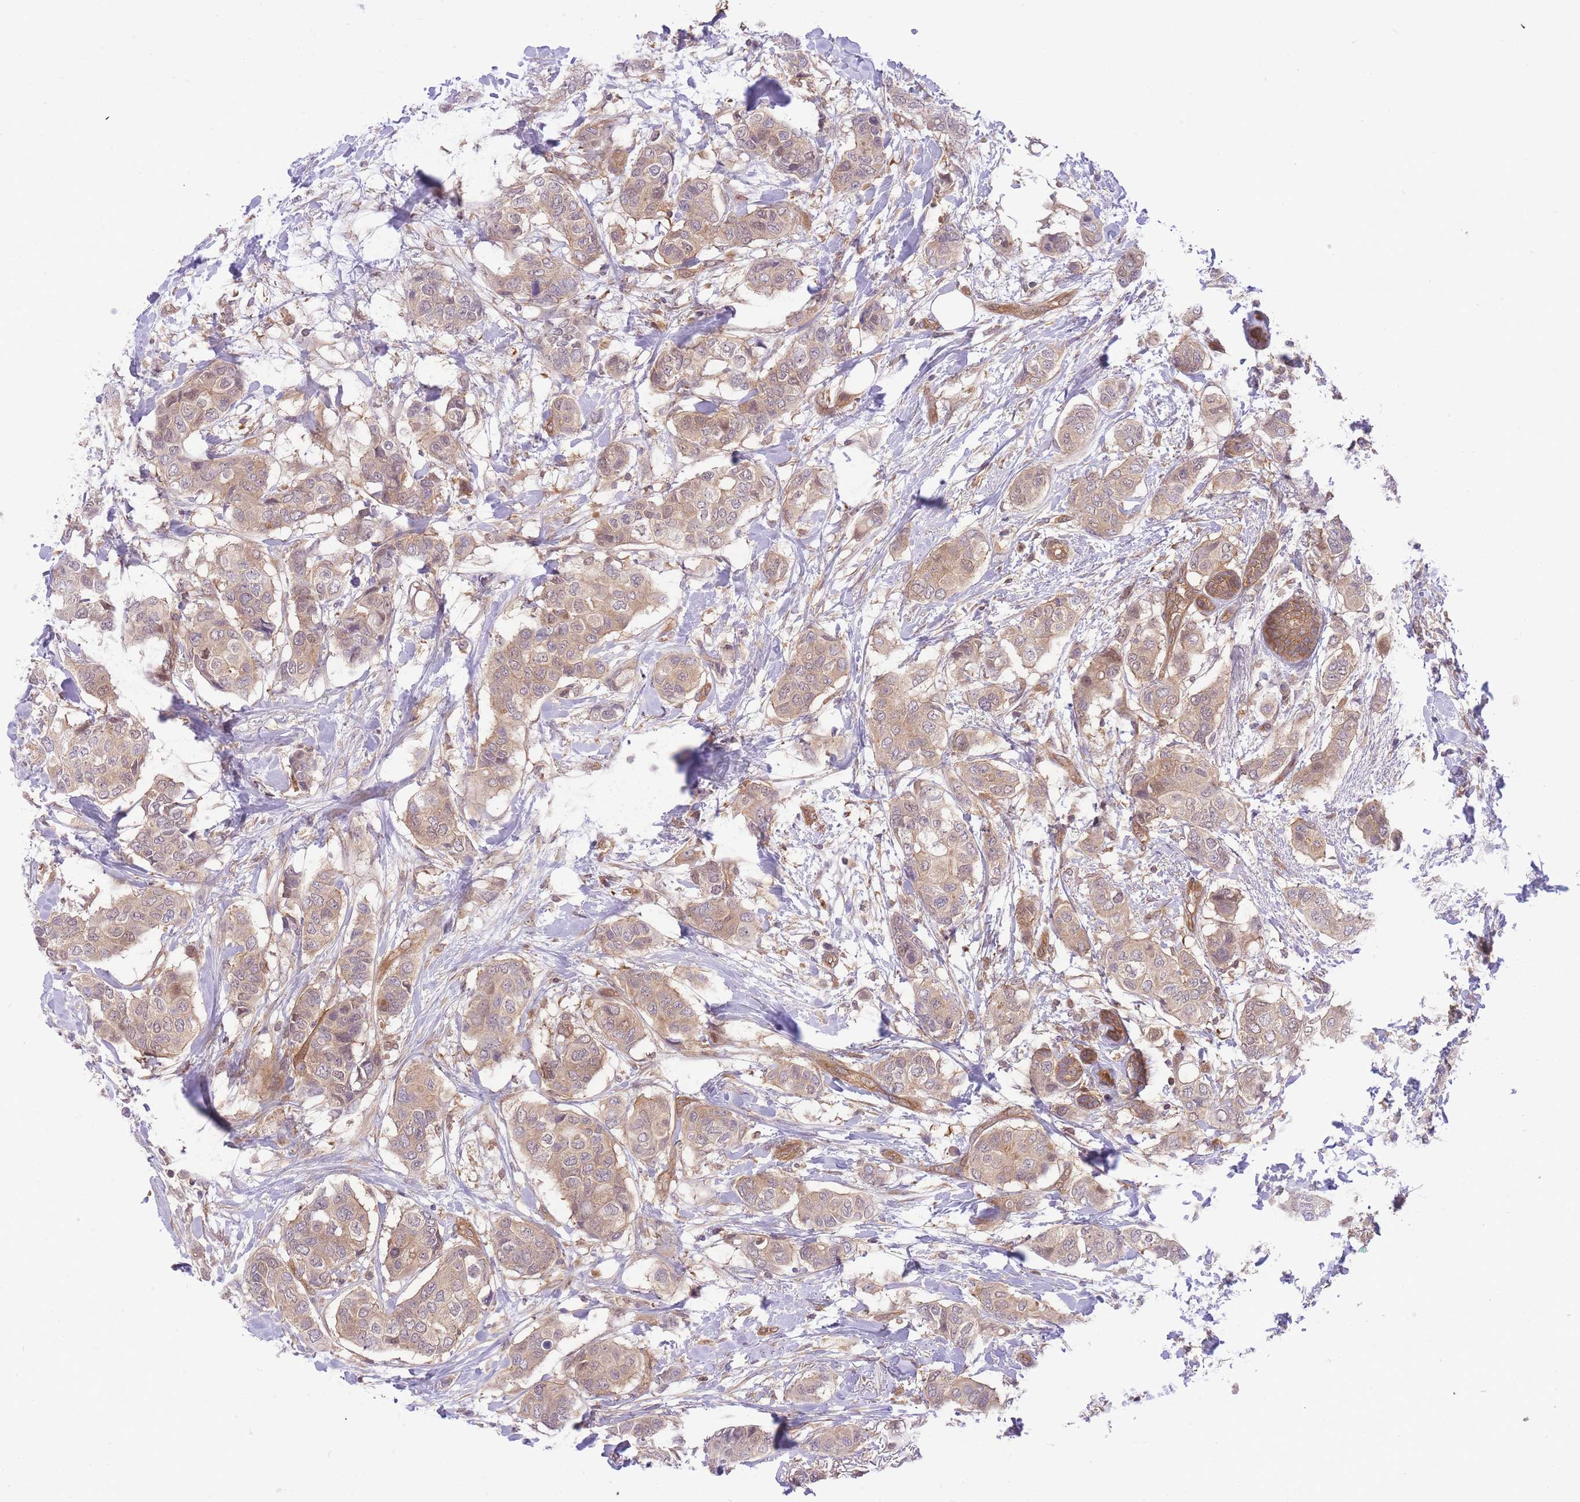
{"staining": {"intensity": "moderate", "quantity": ">75%", "location": "cytoplasmic/membranous"}, "tissue": "breast cancer", "cell_type": "Tumor cells", "image_type": "cancer", "snomed": [{"axis": "morphology", "description": "Lobular carcinoma"}, {"axis": "topography", "description": "Breast"}], "caption": "Breast lobular carcinoma stained with DAB immunohistochemistry (IHC) displays medium levels of moderate cytoplasmic/membranous expression in about >75% of tumor cells. Using DAB (3,3'-diaminobenzidine) (brown) and hematoxylin (blue) stains, captured at high magnification using brightfield microscopy.", "gene": "PREP", "patient": {"sex": "female", "age": 51}}